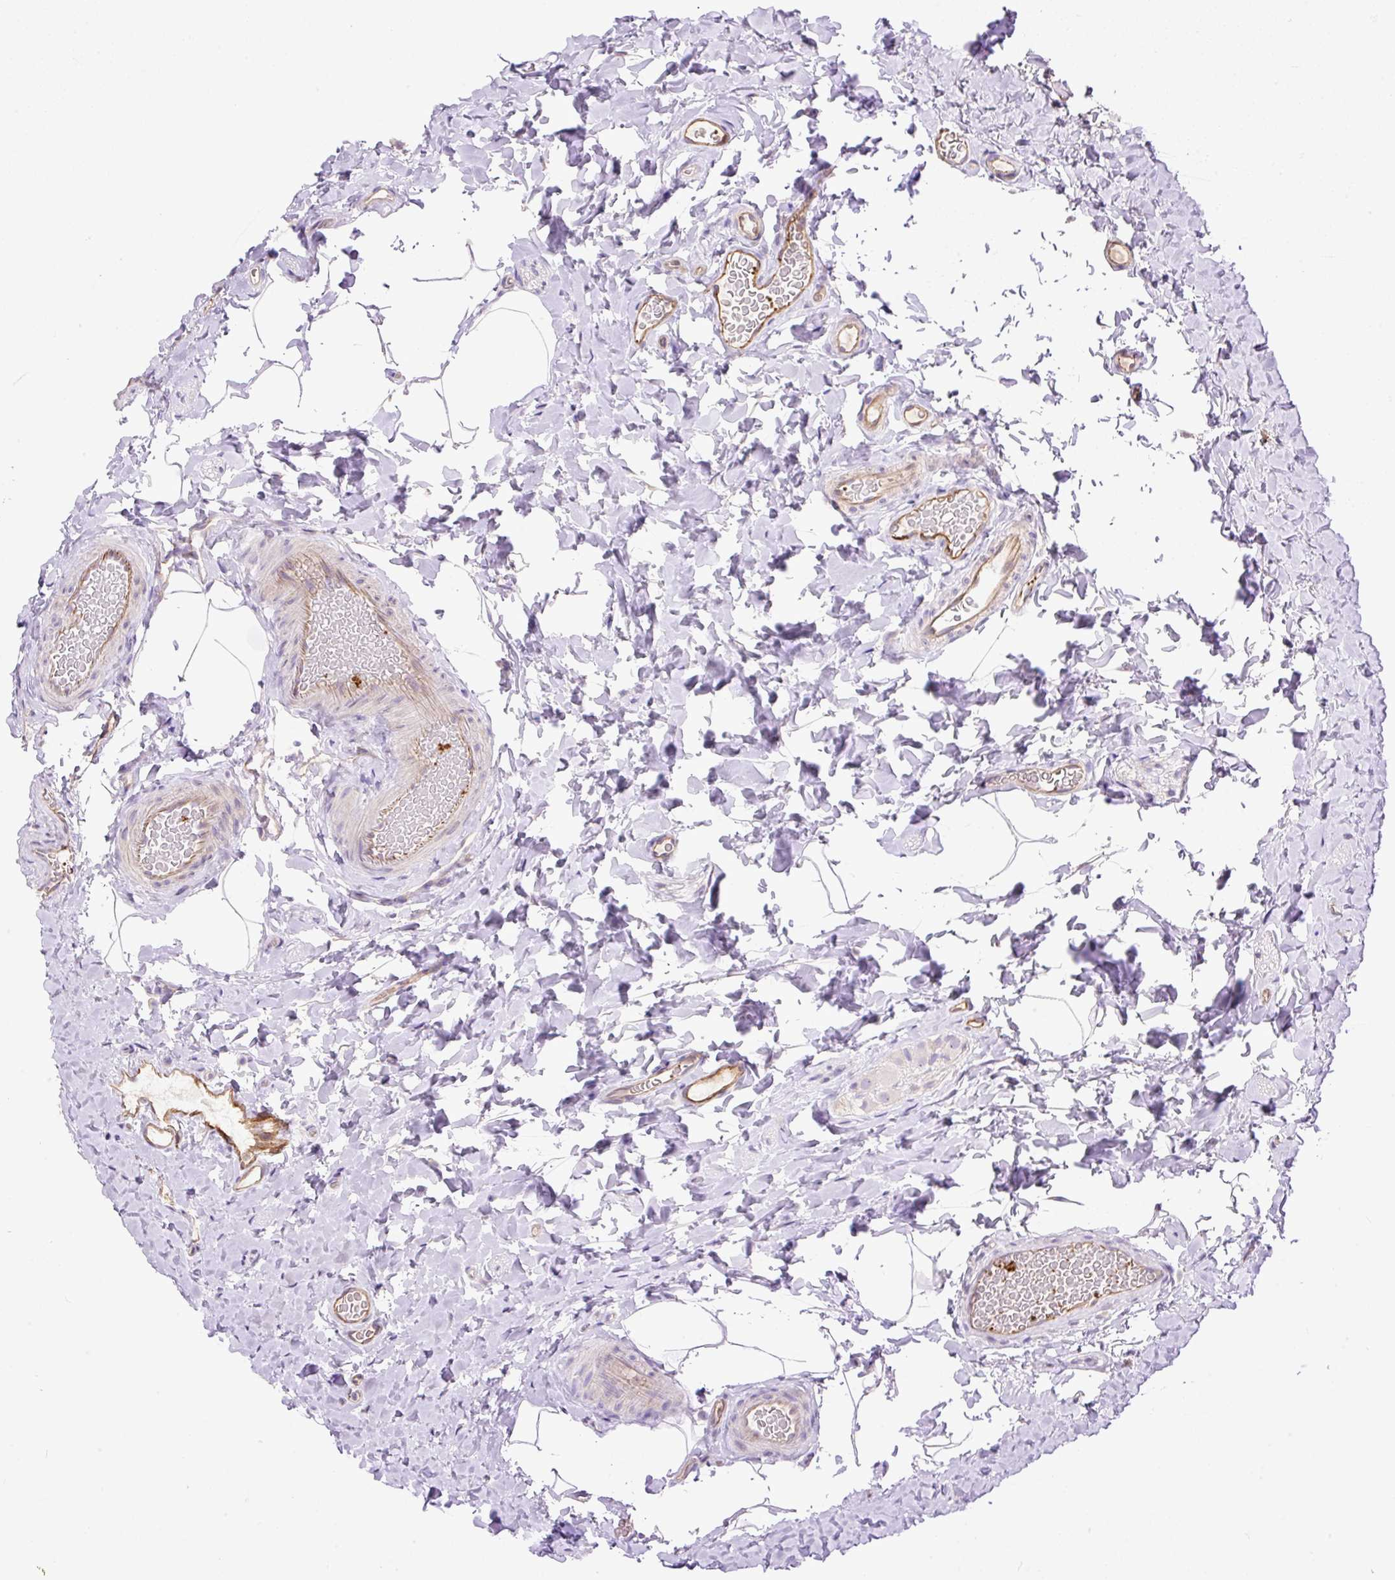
{"staining": {"intensity": "strong", "quantity": "25%-75%", "location": "cytoplasmic/membranous"}, "tissue": "colon", "cell_type": "Endothelial cells", "image_type": "normal", "snomed": [{"axis": "morphology", "description": "Normal tissue, NOS"}, {"axis": "topography", "description": "Colon"}], "caption": "Protein staining shows strong cytoplasmic/membranous staining in approximately 25%-75% of endothelial cells in unremarkable colon. (Brightfield microscopy of DAB IHC at high magnification).", "gene": "MAGEB16", "patient": {"sex": "male", "age": 46}}